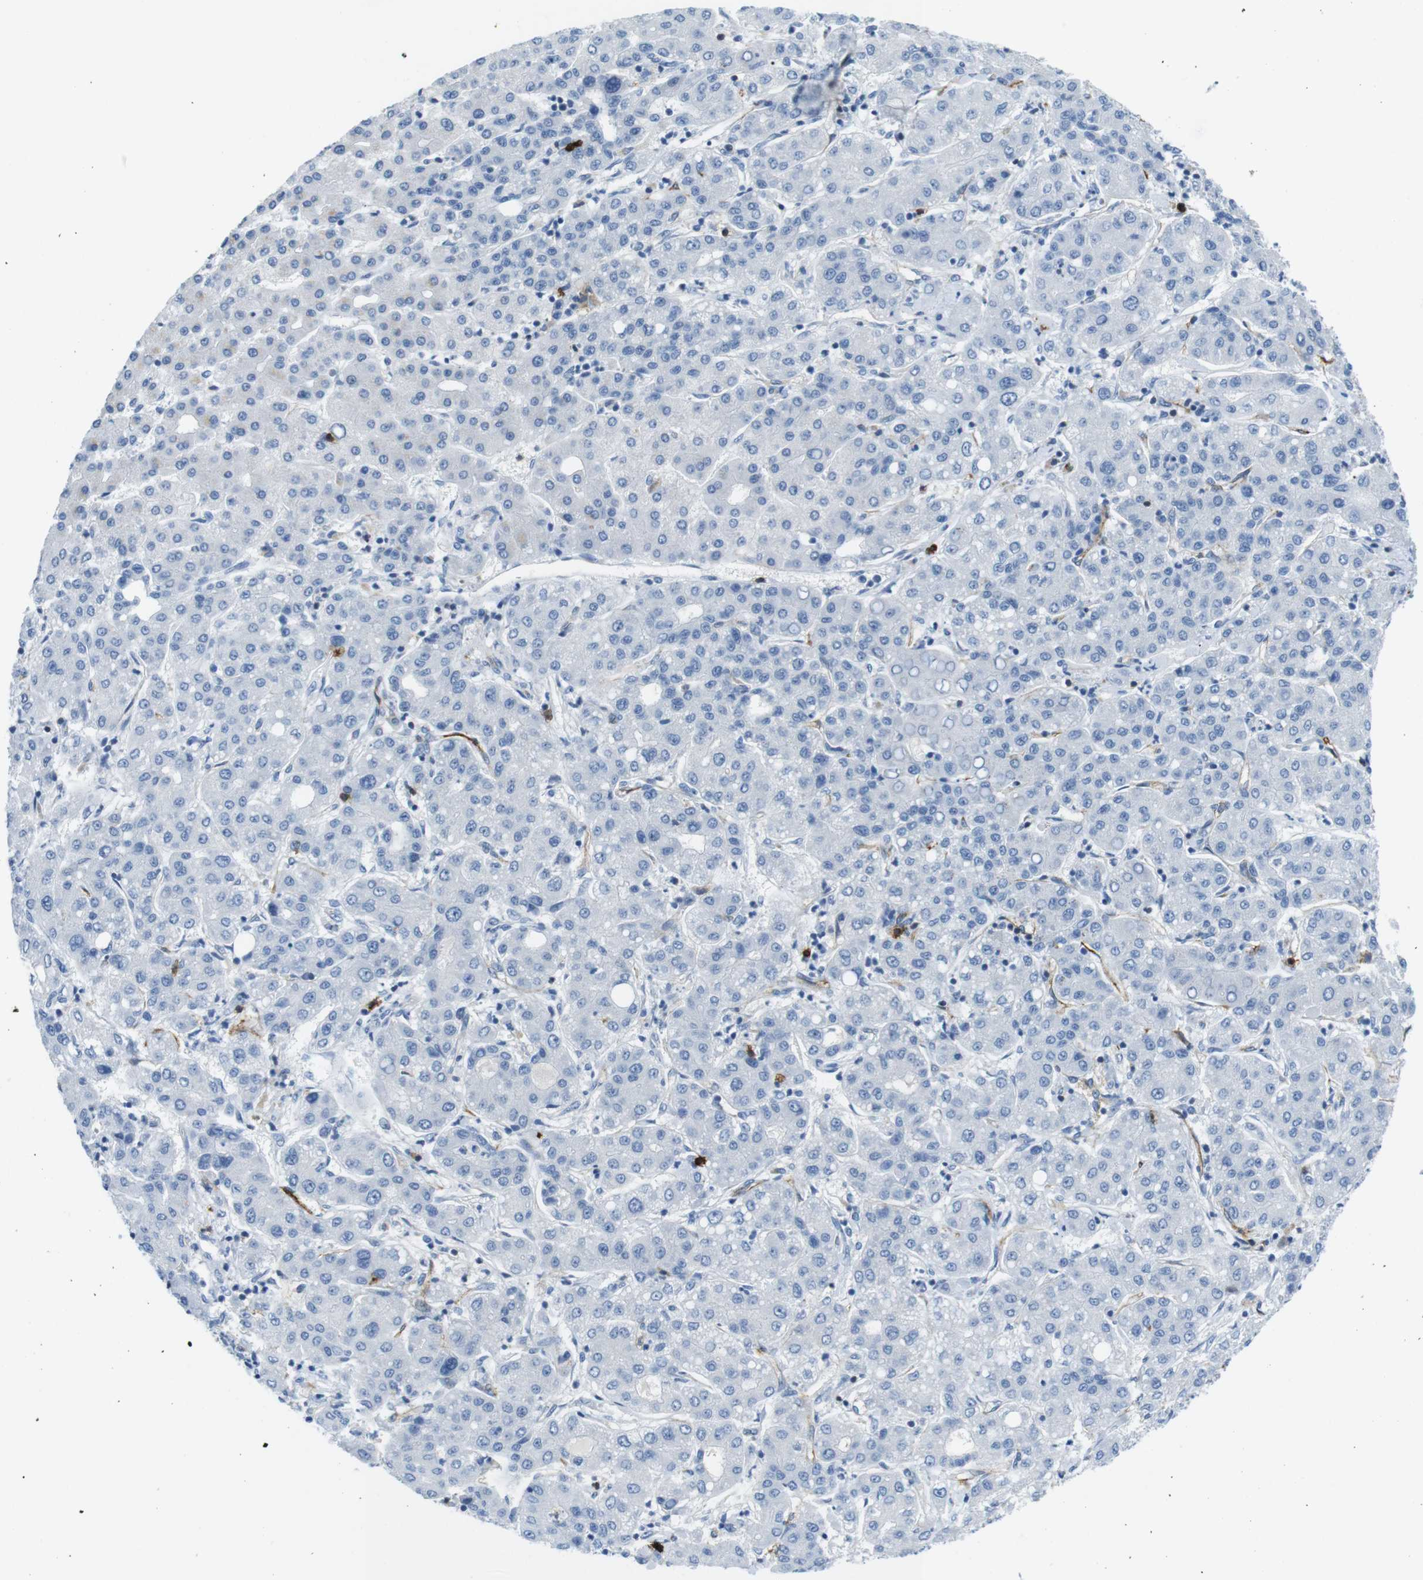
{"staining": {"intensity": "negative", "quantity": "none", "location": "none"}, "tissue": "liver cancer", "cell_type": "Tumor cells", "image_type": "cancer", "snomed": [{"axis": "morphology", "description": "Carcinoma, Hepatocellular, NOS"}, {"axis": "topography", "description": "Liver"}], "caption": "Immunohistochemistry photomicrograph of neoplastic tissue: liver cancer stained with DAB shows no significant protein expression in tumor cells.", "gene": "TNFRSF4", "patient": {"sex": "male", "age": 65}}